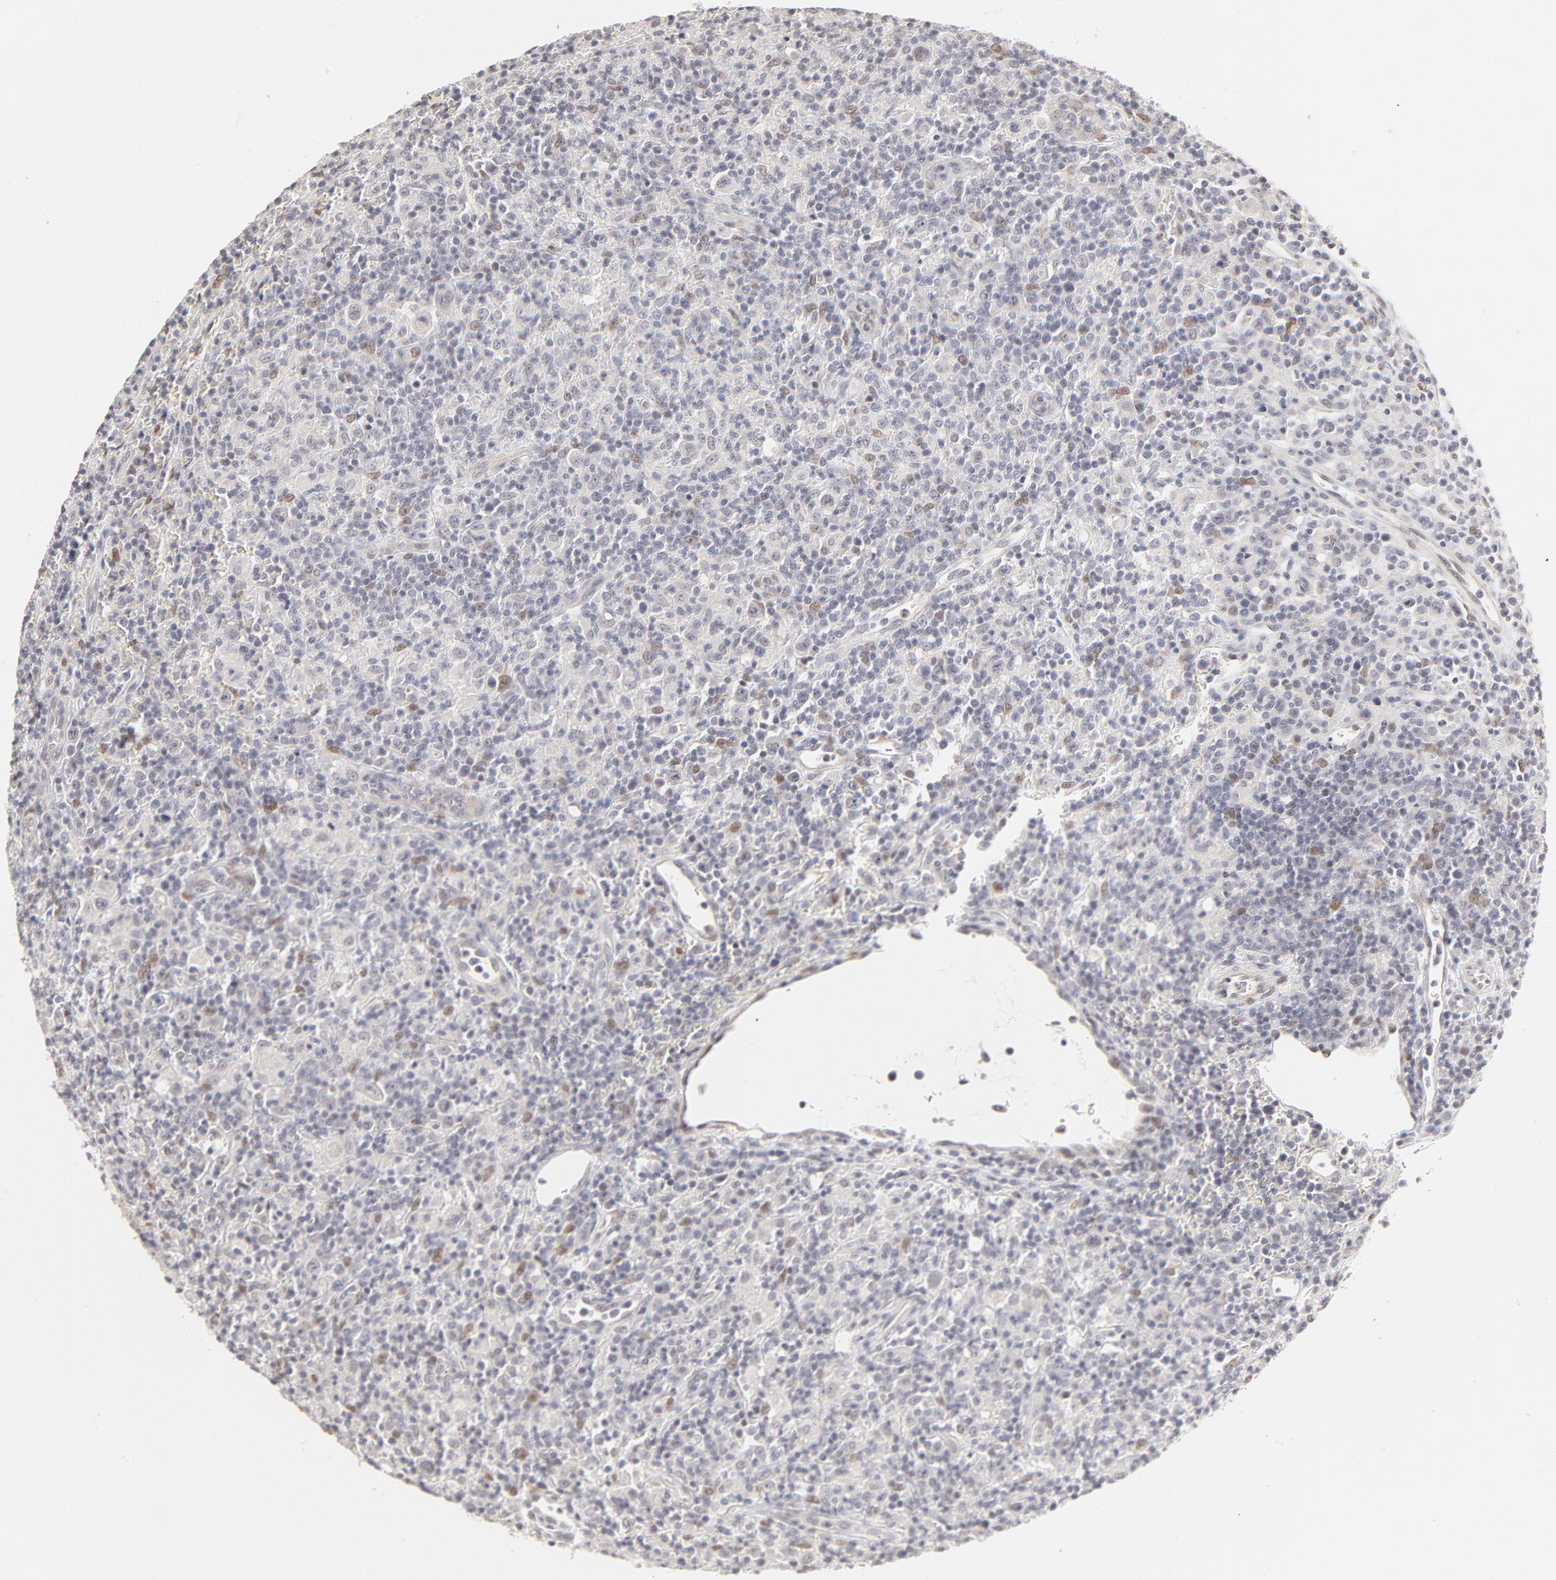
{"staining": {"intensity": "weak", "quantity": "<25%", "location": "nuclear"}, "tissue": "lymphoma", "cell_type": "Tumor cells", "image_type": "cancer", "snomed": [{"axis": "morphology", "description": "Hodgkin's disease, NOS"}, {"axis": "topography", "description": "Lymph node"}], "caption": "Immunohistochemistry image of neoplastic tissue: human Hodgkin's disease stained with DAB (3,3'-diaminobenzidine) shows no significant protein staining in tumor cells.", "gene": "PBX3", "patient": {"sex": "male", "age": 65}}